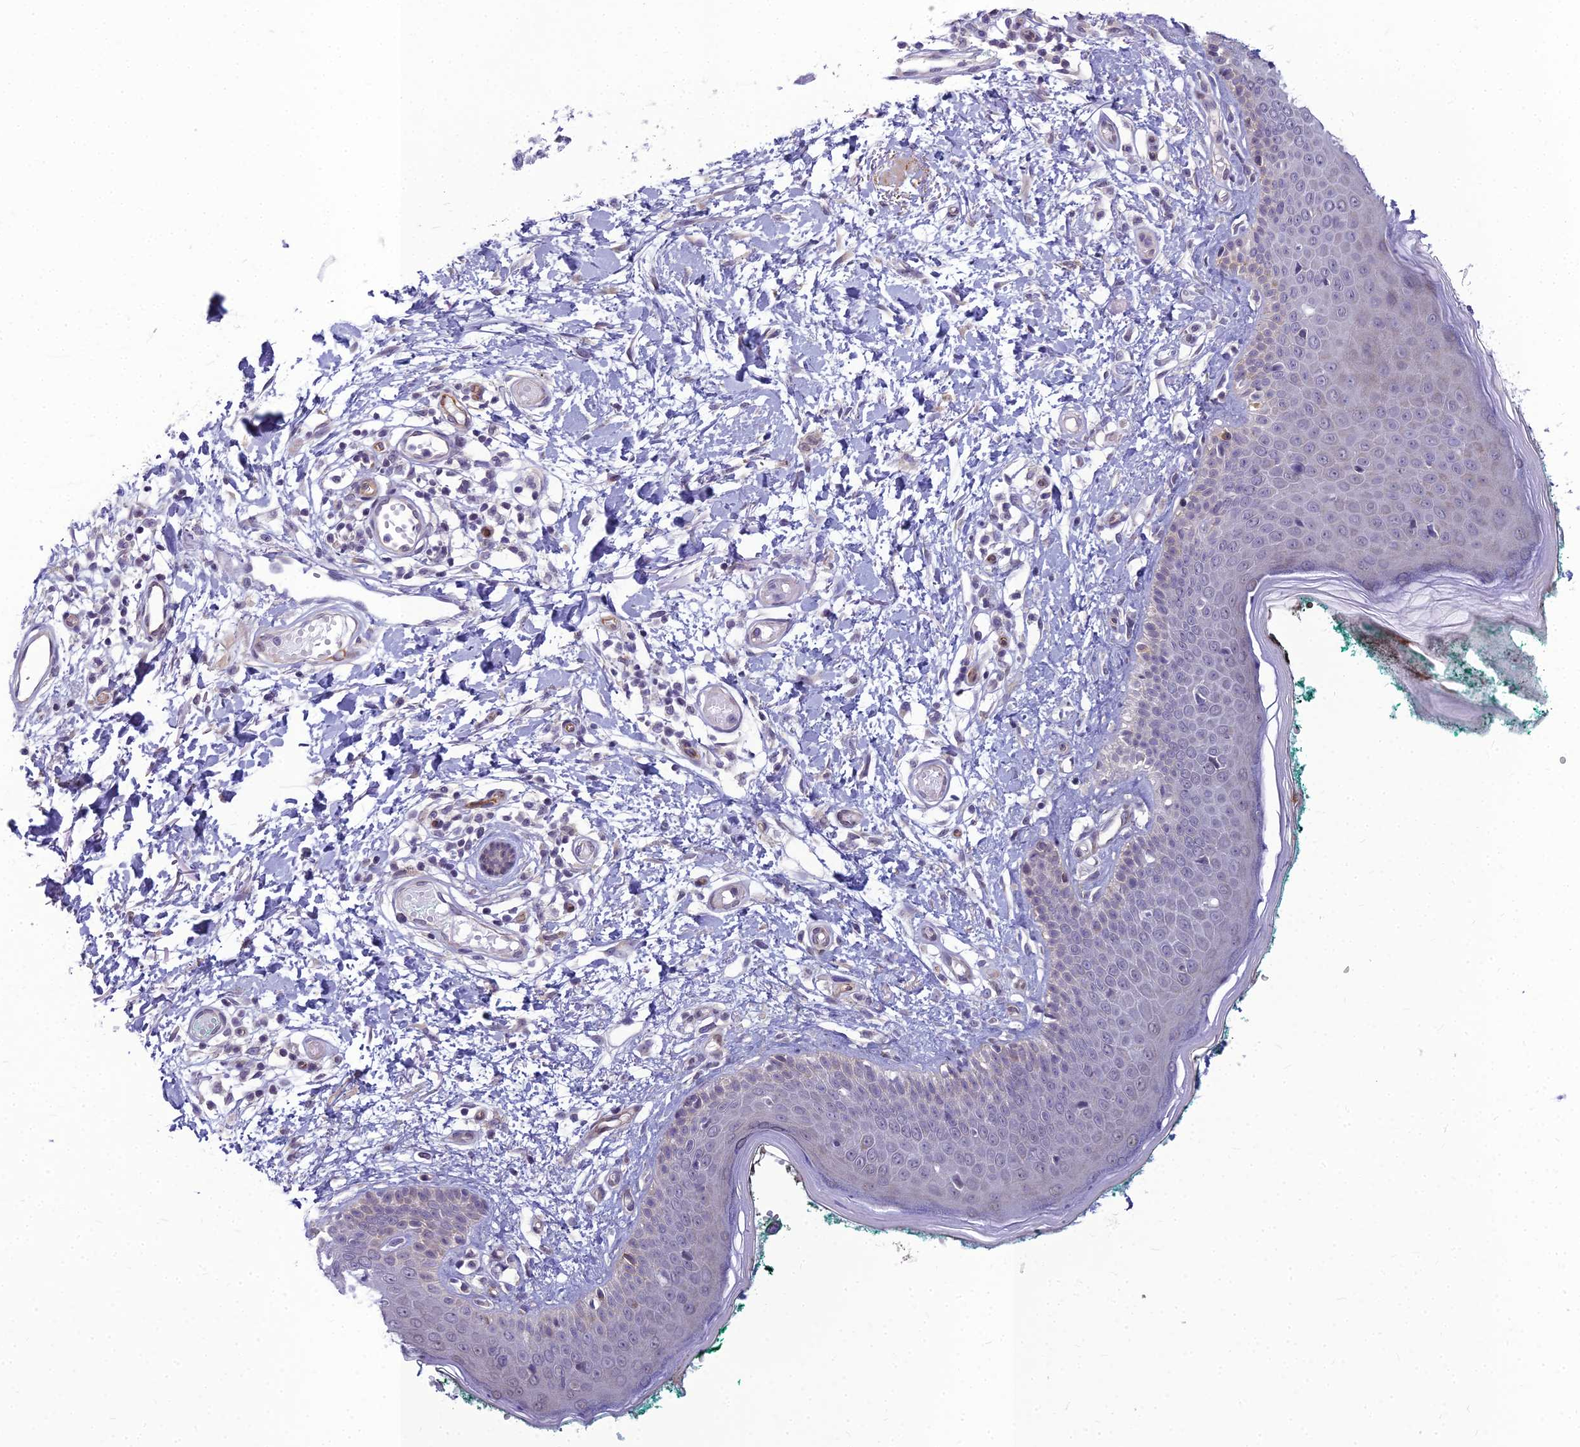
{"staining": {"intensity": "negative", "quantity": "none", "location": "none"}, "tissue": "skin", "cell_type": "Fibroblasts", "image_type": "normal", "snomed": [{"axis": "morphology", "description": "Normal tissue, NOS"}, {"axis": "morphology", "description": "Malignant melanoma, NOS"}, {"axis": "topography", "description": "Skin"}], "caption": "Immunohistochemistry micrograph of unremarkable skin stained for a protein (brown), which demonstrates no expression in fibroblasts.", "gene": "RGL3", "patient": {"sex": "male", "age": 62}}